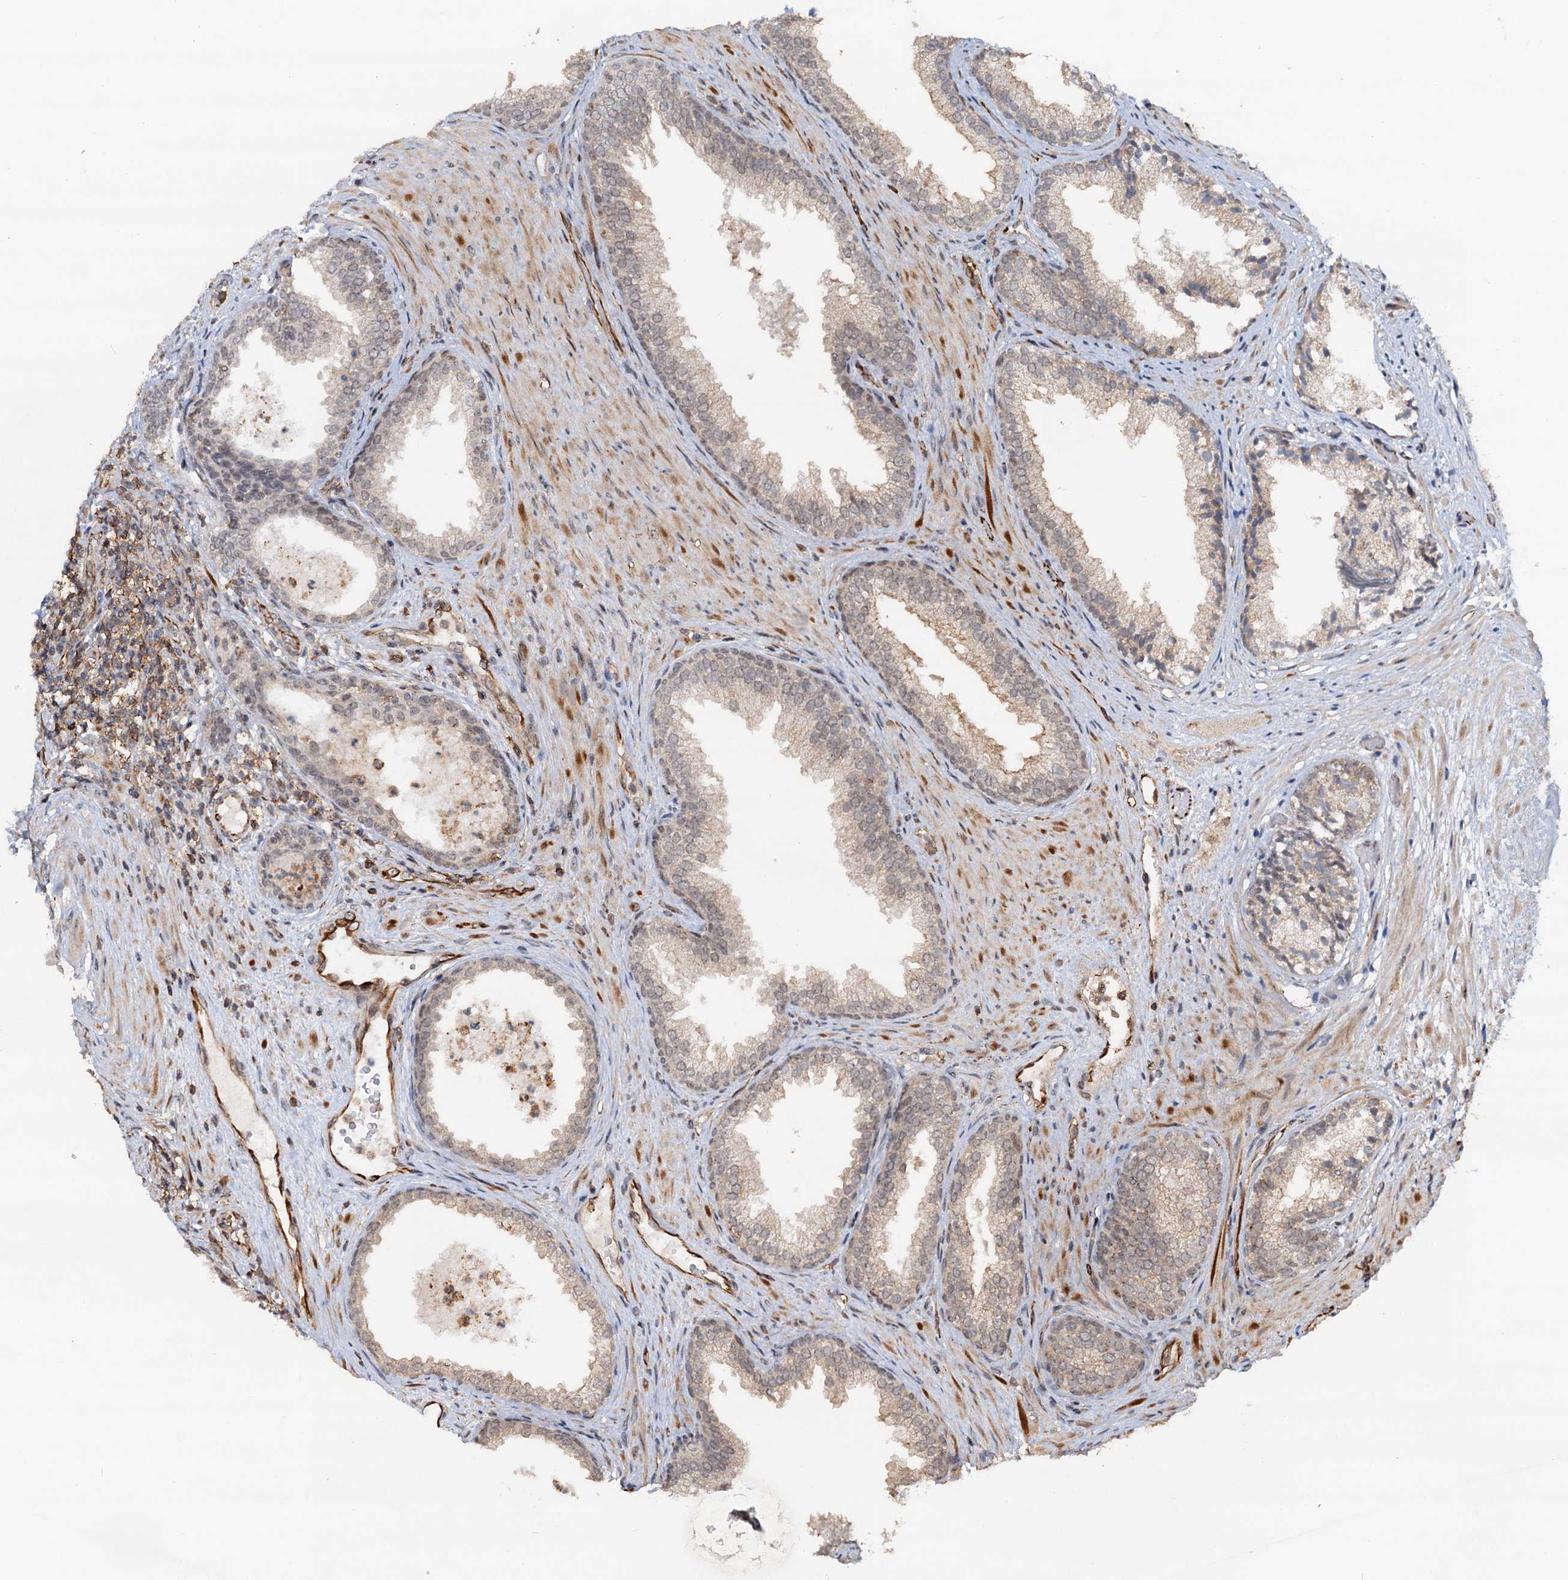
{"staining": {"intensity": "weak", "quantity": "<25%", "location": "cytoplasmic/membranous"}, "tissue": "prostate", "cell_type": "Glandular cells", "image_type": "normal", "snomed": [{"axis": "morphology", "description": "Normal tissue, NOS"}, {"axis": "topography", "description": "Prostate"}], "caption": "Prostate was stained to show a protein in brown. There is no significant positivity in glandular cells. (Brightfield microscopy of DAB (3,3'-diaminobenzidine) IHC at high magnification).", "gene": "TMA16", "patient": {"sex": "male", "age": 76}}